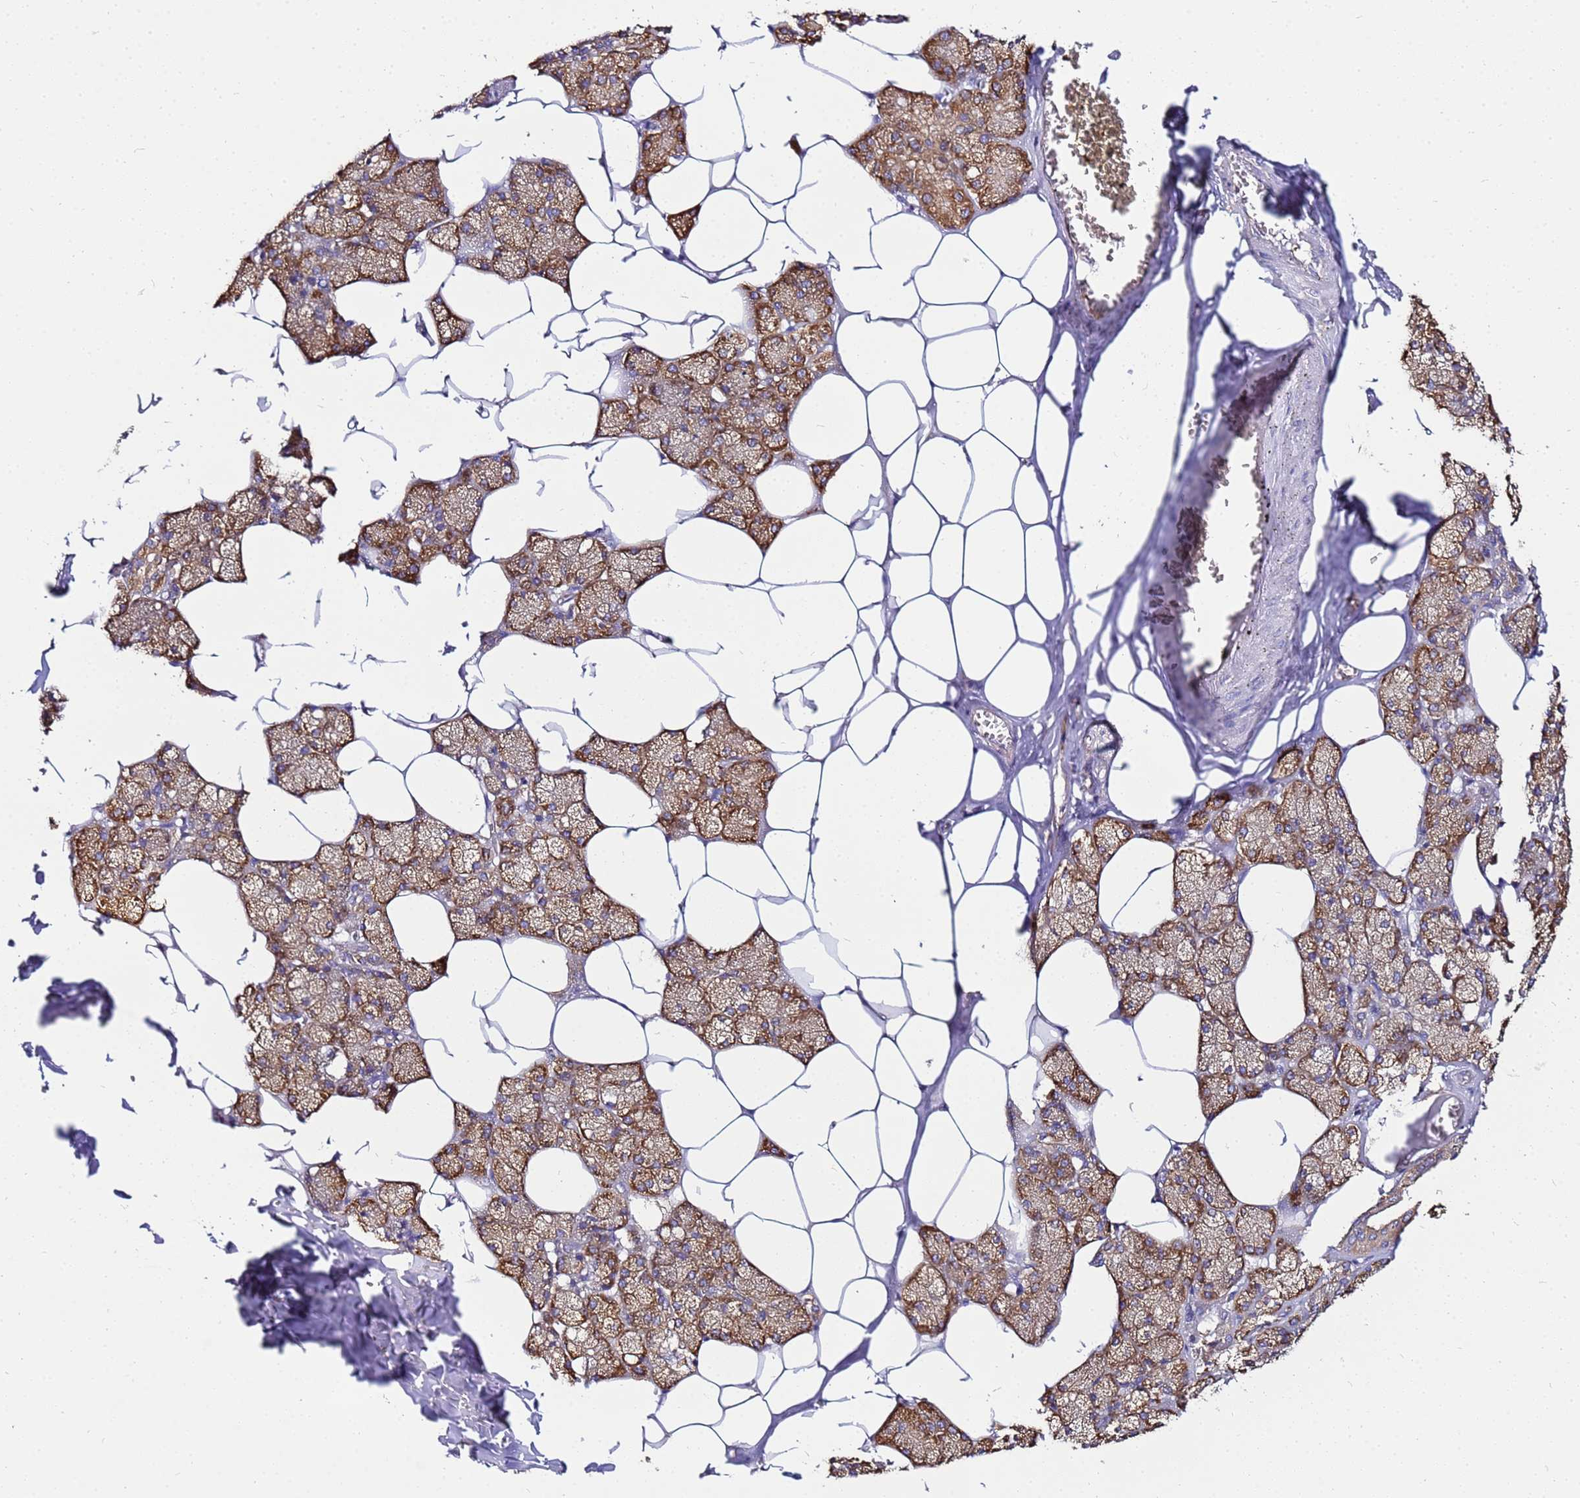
{"staining": {"intensity": "moderate", "quantity": ">75%", "location": "cytoplasmic/membranous"}, "tissue": "salivary gland", "cell_type": "Glandular cells", "image_type": "normal", "snomed": [{"axis": "morphology", "description": "Normal tissue, NOS"}, {"axis": "topography", "description": "Salivary gland"}], "caption": "Glandular cells reveal medium levels of moderate cytoplasmic/membranous positivity in approximately >75% of cells in benign human salivary gland. Immunohistochemistry stains the protein of interest in brown and the nuclei are stained blue.", "gene": "NARS1", "patient": {"sex": "male", "age": 62}}